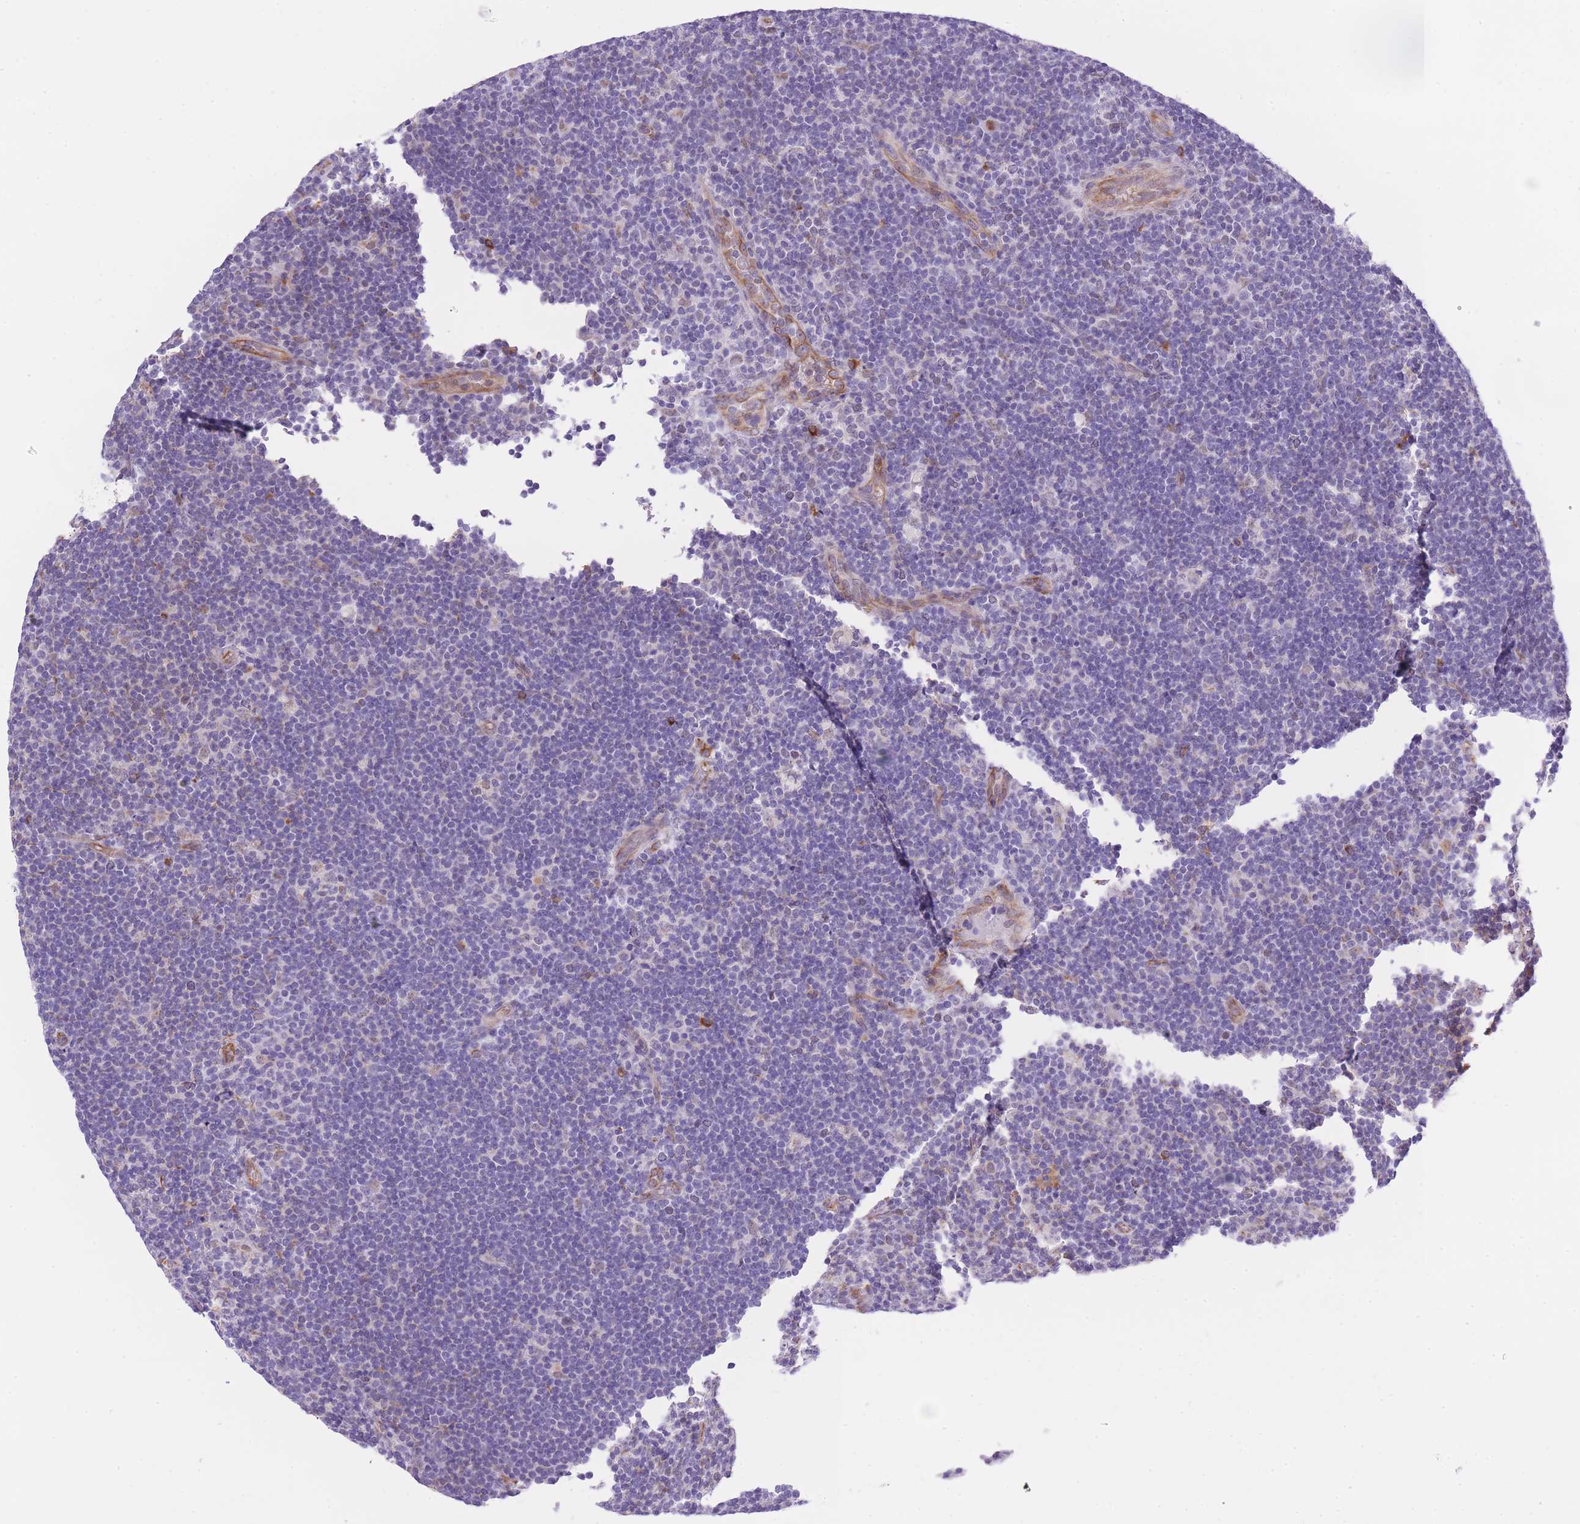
{"staining": {"intensity": "negative", "quantity": "none", "location": "none"}, "tissue": "lymphoma", "cell_type": "Tumor cells", "image_type": "cancer", "snomed": [{"axis": "morphology", "description": "Hodgkin's disease, NOS"}, {"axis": "topography", "description": "Lymph node"}], "caption": "Immunohistochemistry of Hodgkin's disease displays no staining in tumor cells.", "gene": "MEIOSIN", "patient": {"sex": "female", "age": 57}}